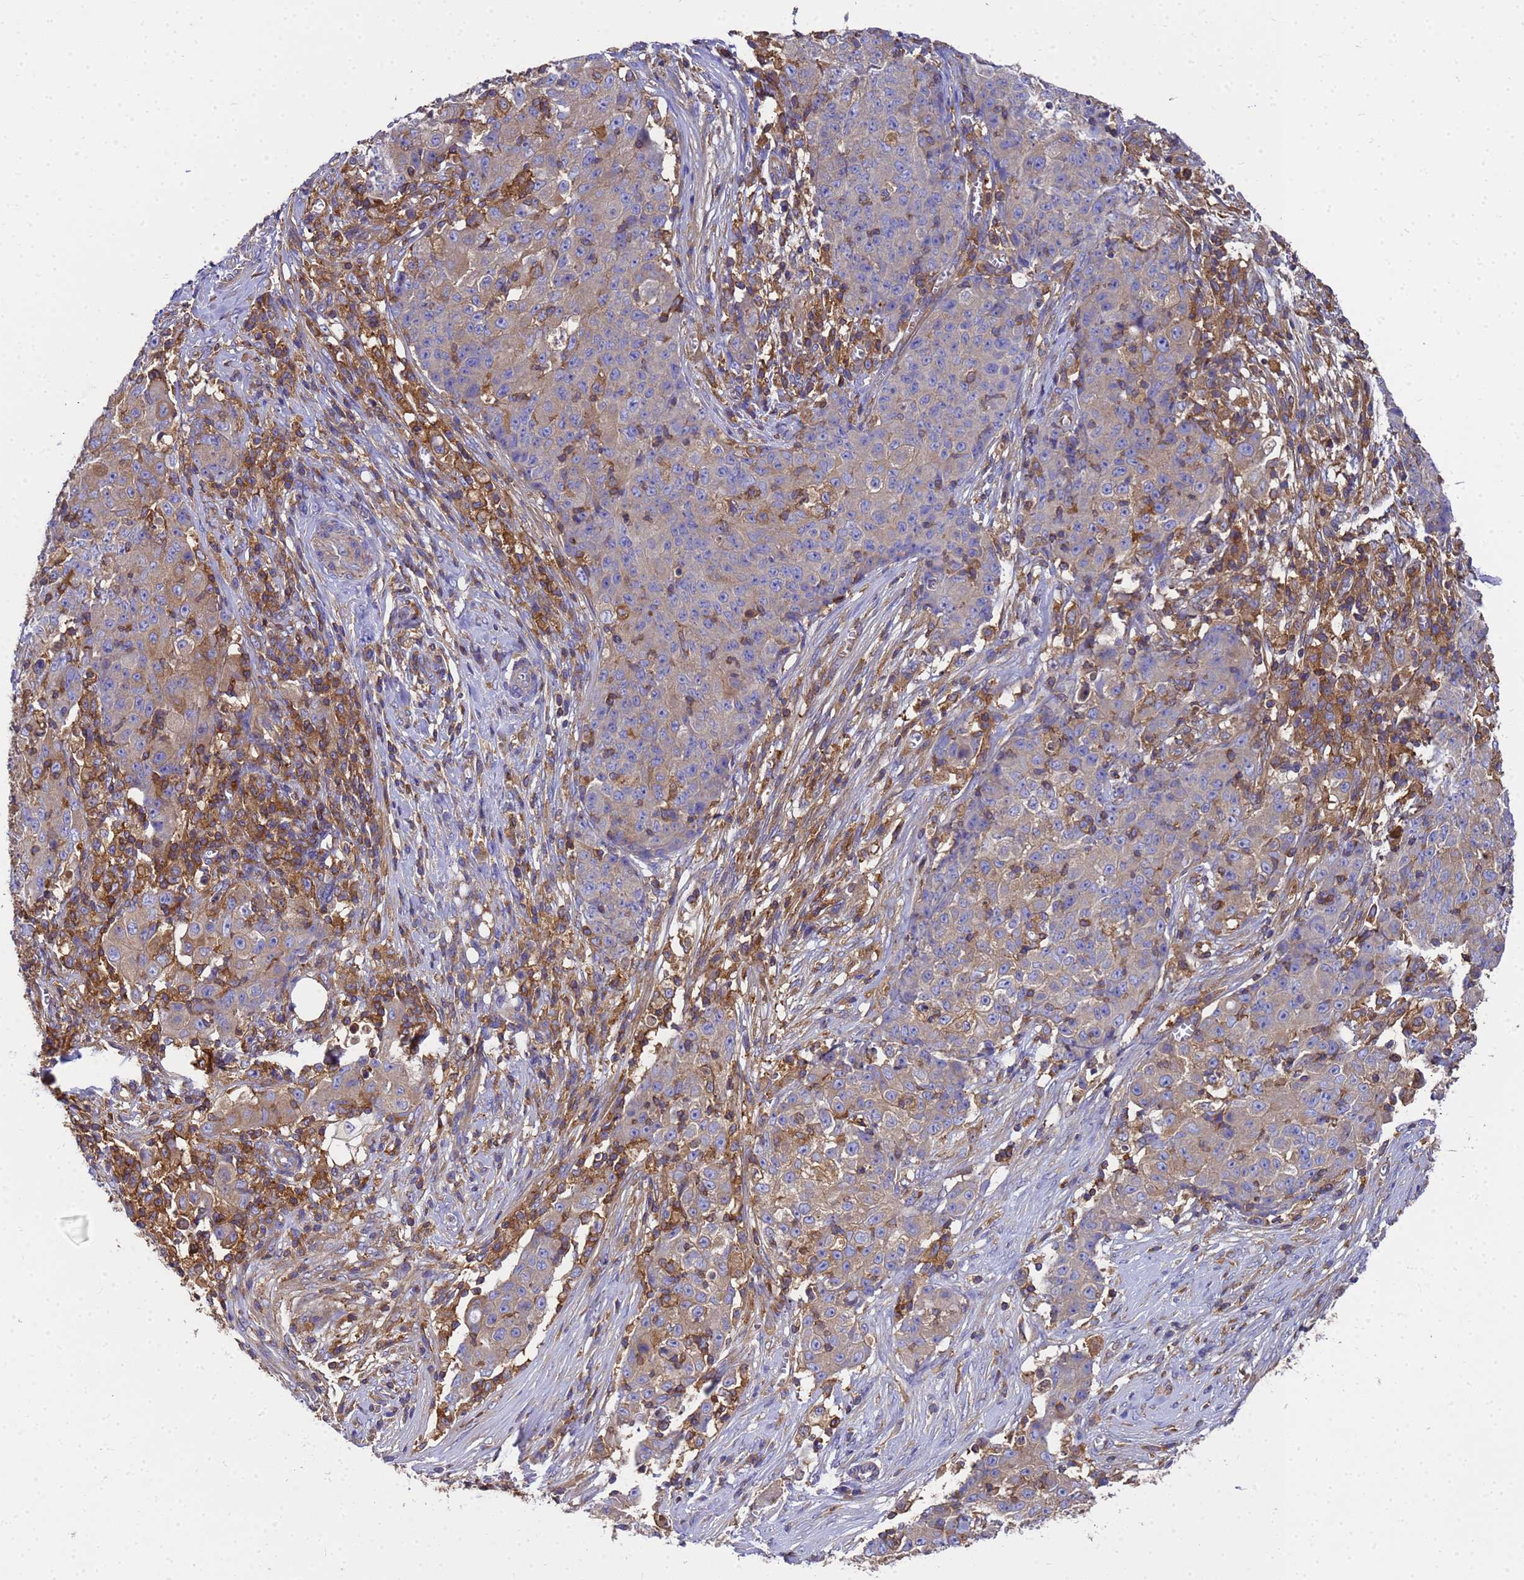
{"staining": {"intensity": "weak", "quantity": "<25%", "location": "cytoplasmic/membranous"}, "tissue": "ovarian cancer", "cell_type": "Tumor cells", "image_type": "cancer", "snomed": [{"axis": "morphology", "description": "Carcinoma, endometroid"}, {"axis": "topography", "description": "Ovary"}], "caption": "High power microscopy histopathology image of an immunohistochemistry (IHC) image of endometroid carcinoma (ovarian), revealing no significant expression in tumor cells.", "gene": "ZNF235", "patient": {"sex": "female", "age": 42}}